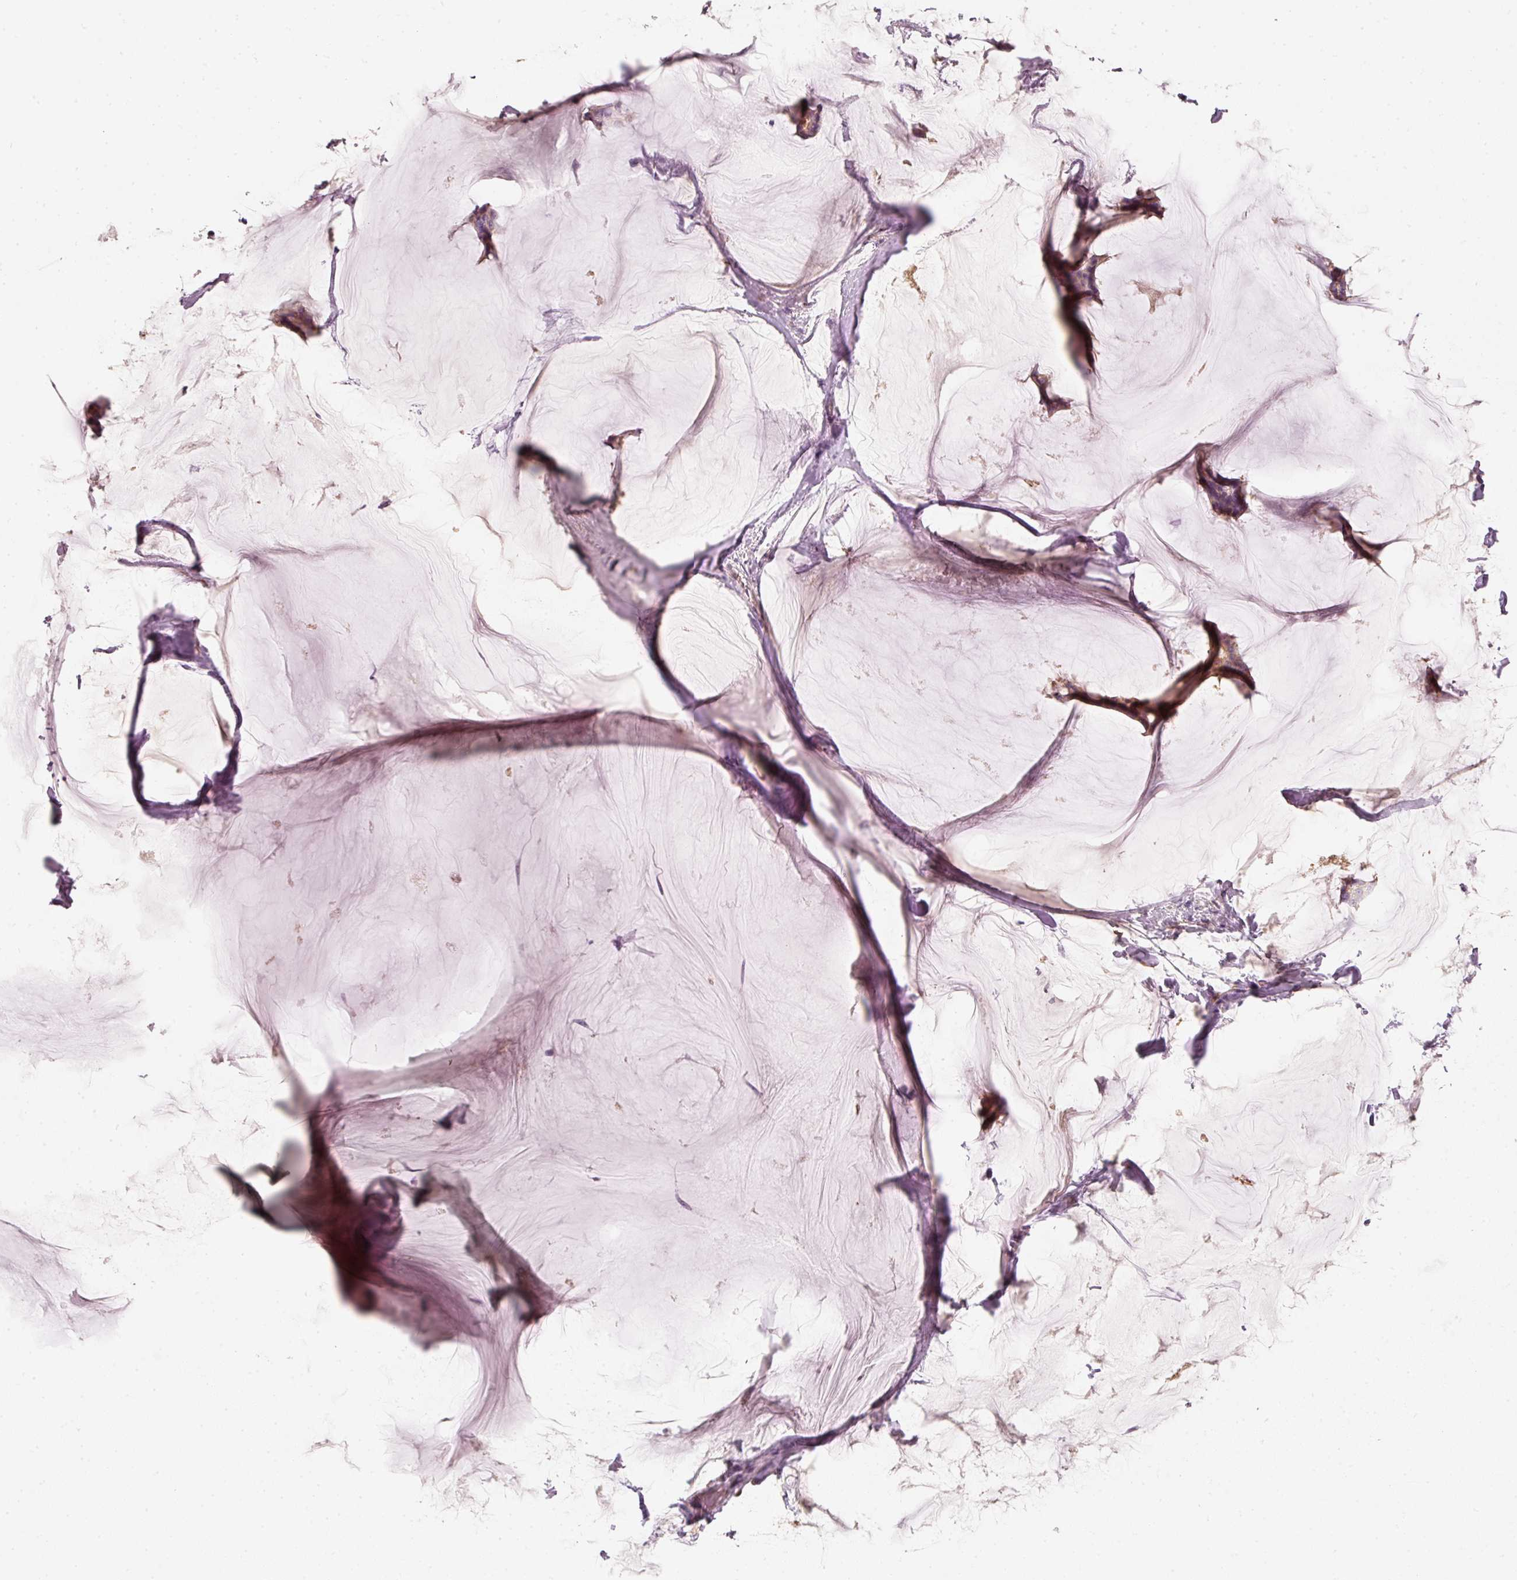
{"staining": {"intensity": "negative", "quantity": "none", "location": "none"}, "tissue": "breast cancer", "cell_type": "Tumor cells", "image_type": "cancer", "snomed": [{"axis": "morphology", "description": "Duct carcinoma"}, {"axis": "topography", "description": "Breast"}], "caption": "There is no significant staining in tumor cells of breast cancer (infiltrating ductal carcinoma).", "gene": "RNF167", "patient": {"sex": "female", "age": 93}}